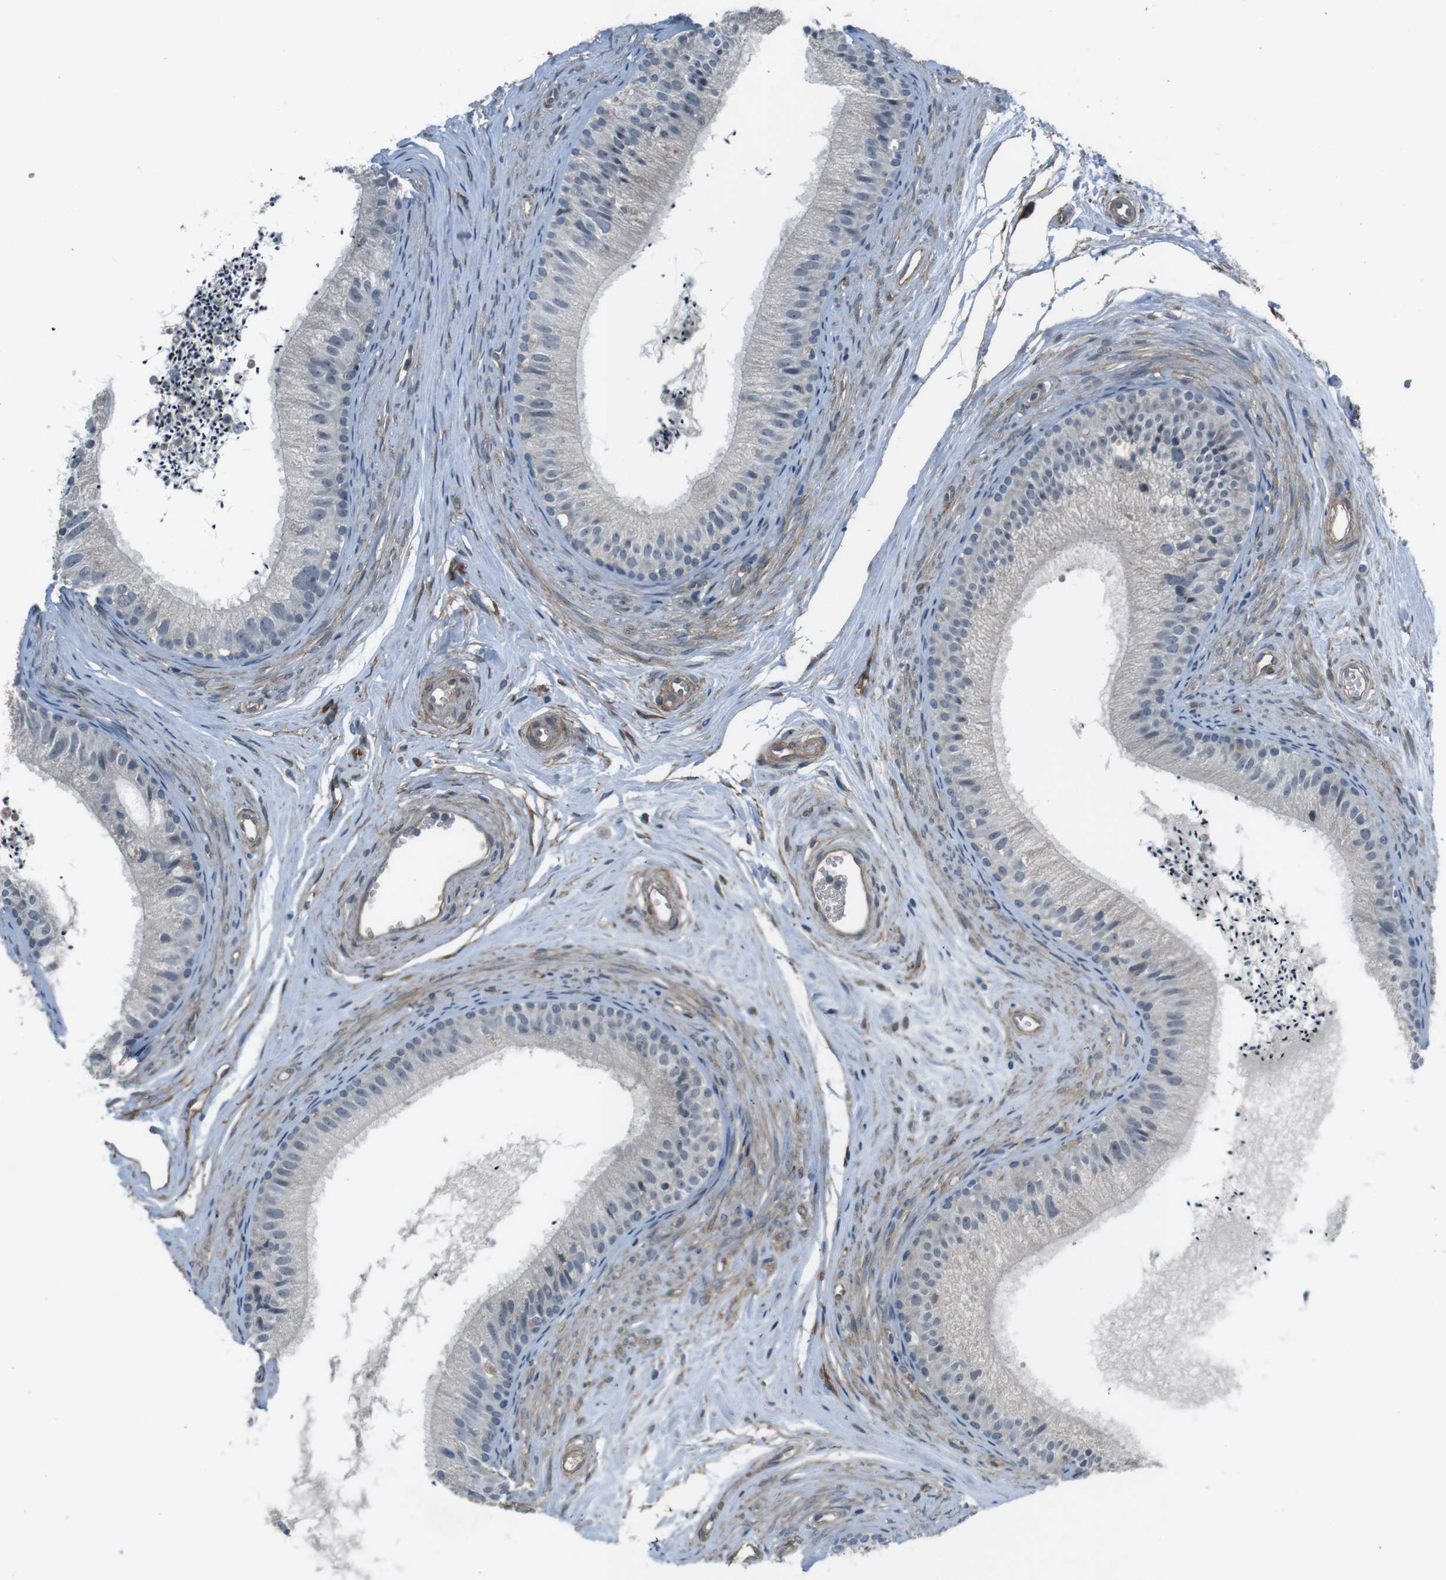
{"staining": {"intensity": "weak", "quantity": "<25%", "location": "nuclear"}, "tissue": "epididymis", "cell_type": "Glandular cells", "image_type": "normal", "snomed": [{"axis": "morphology", "description": "Normal tissue, NOS"}, {"axis": "topography", "description": "Epididymis"}], "caption": "Protein analysis of benign epididymis reveals no significant staining in glandular cells.", "gene": "ANK2", "patient": {"sex": "male", "age": 56}}